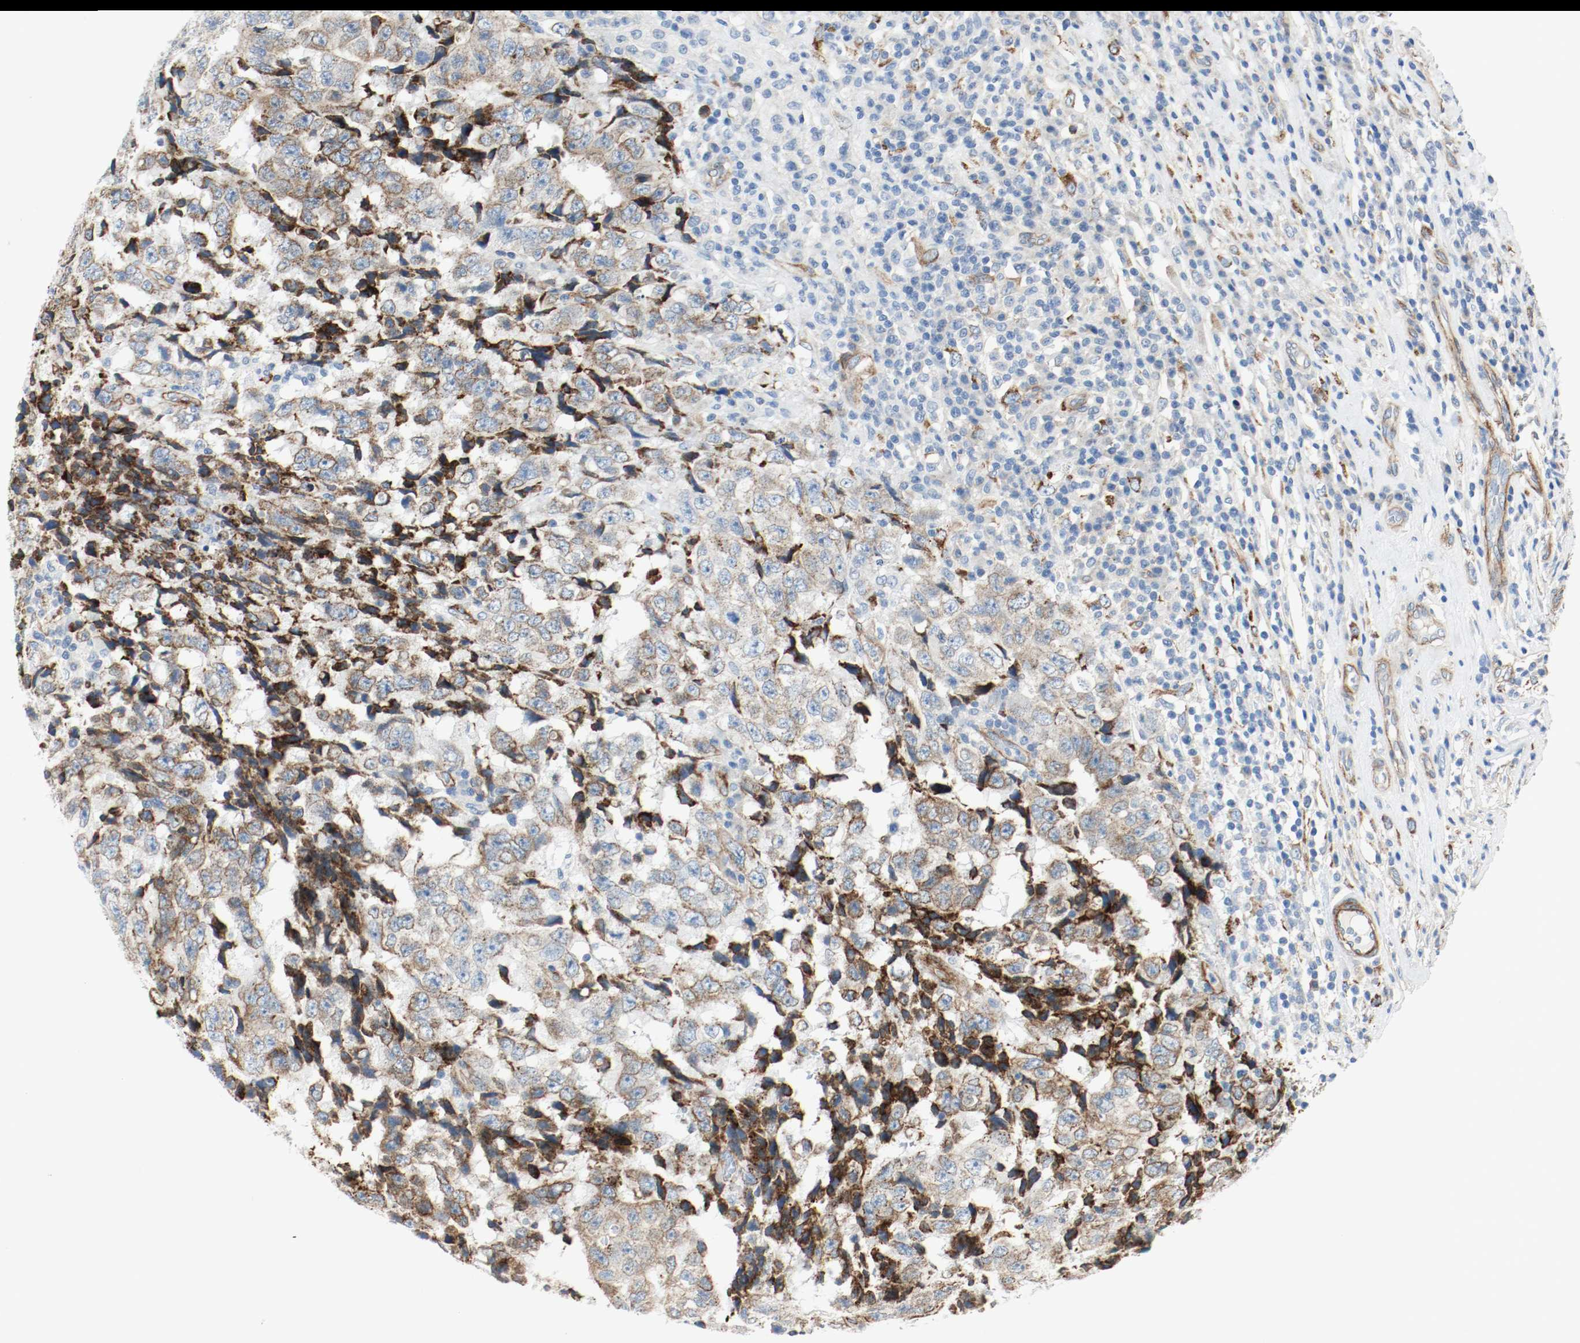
{"staining": {"intensity": "weak", "quantity": ">75%", "location": "cytoplasmic/membranous"}, "tissue": "testis cancer", "cell_type": "Tumor cells", "image_type": "cancer", "snomed": [{"axis": "morphology", "description": "Necrosis, NOS"}, {"axis": "morphology", "description": "Carcinoma, Embryonal, NOS"}, {"axis": "topography", "description": "Testis"}], "caption": "This photomicrograph reveals IHC staining of testis cancer, with low weak cytoplasmic/membranous positivity in approximately >75% of tumor cells.", "gene": "LAMB1", "patient": {"sex": "male", "age": 19}}